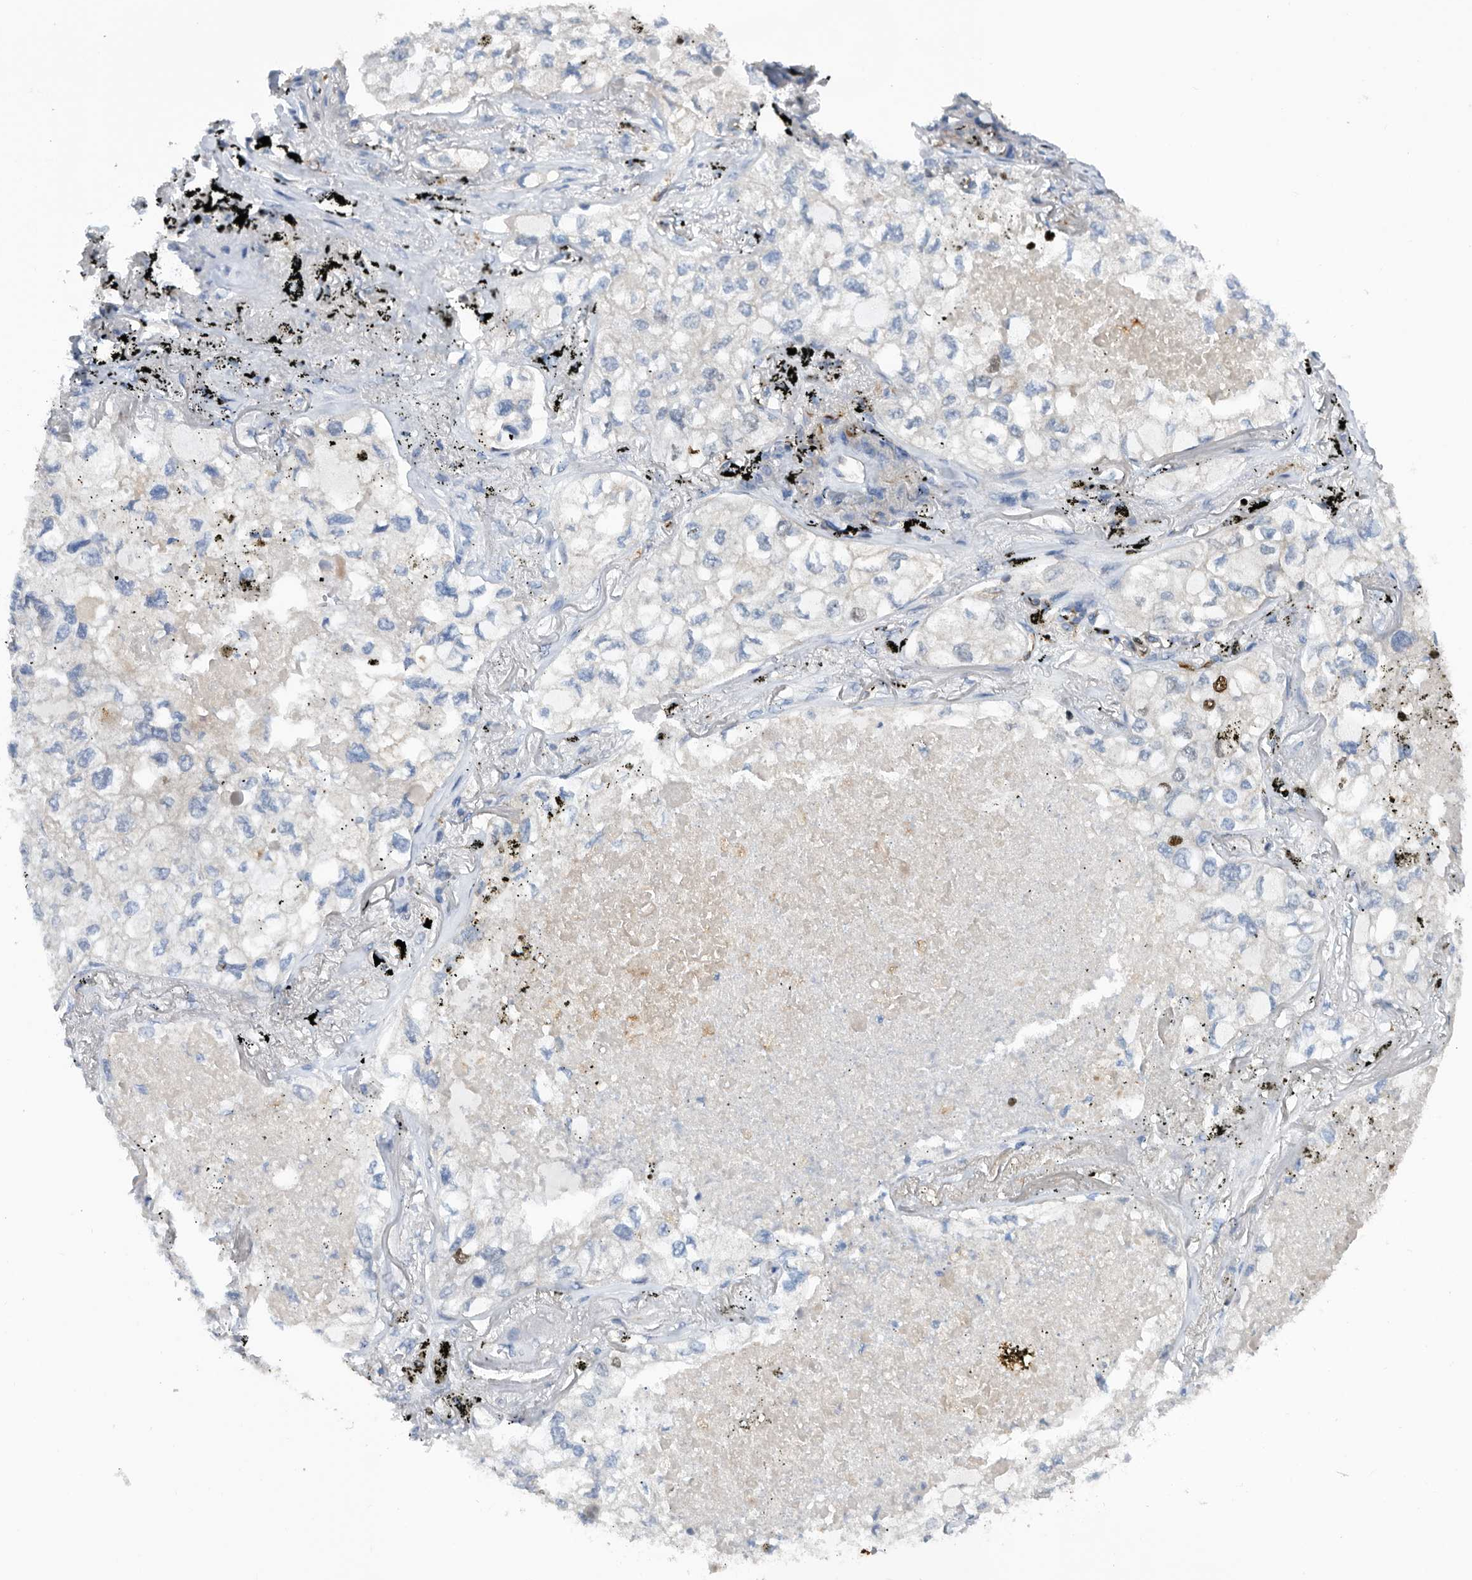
{"staining": {"intensity": "negative", "quantity": "none", "location": "none"}, "tissue": "lung cancer", "cell_type": "Tumor cells", "image_type": "cancer", "snomed": [{"axis": "morphology", "description": "Adenocarcinoma, NOS"}, {"axis": "topography", "description": "Lung"}], "caption": "Lung cancer (adenocarcinoma) was stained to show a protein in brown. There is no significant staining in tumor cells. The staining is performed using DAB brown chromogen with nuclei counter-stained in using hematoxylin.", "gene": "ATAD2", "patient": {"sex": "male", "age": 65}}